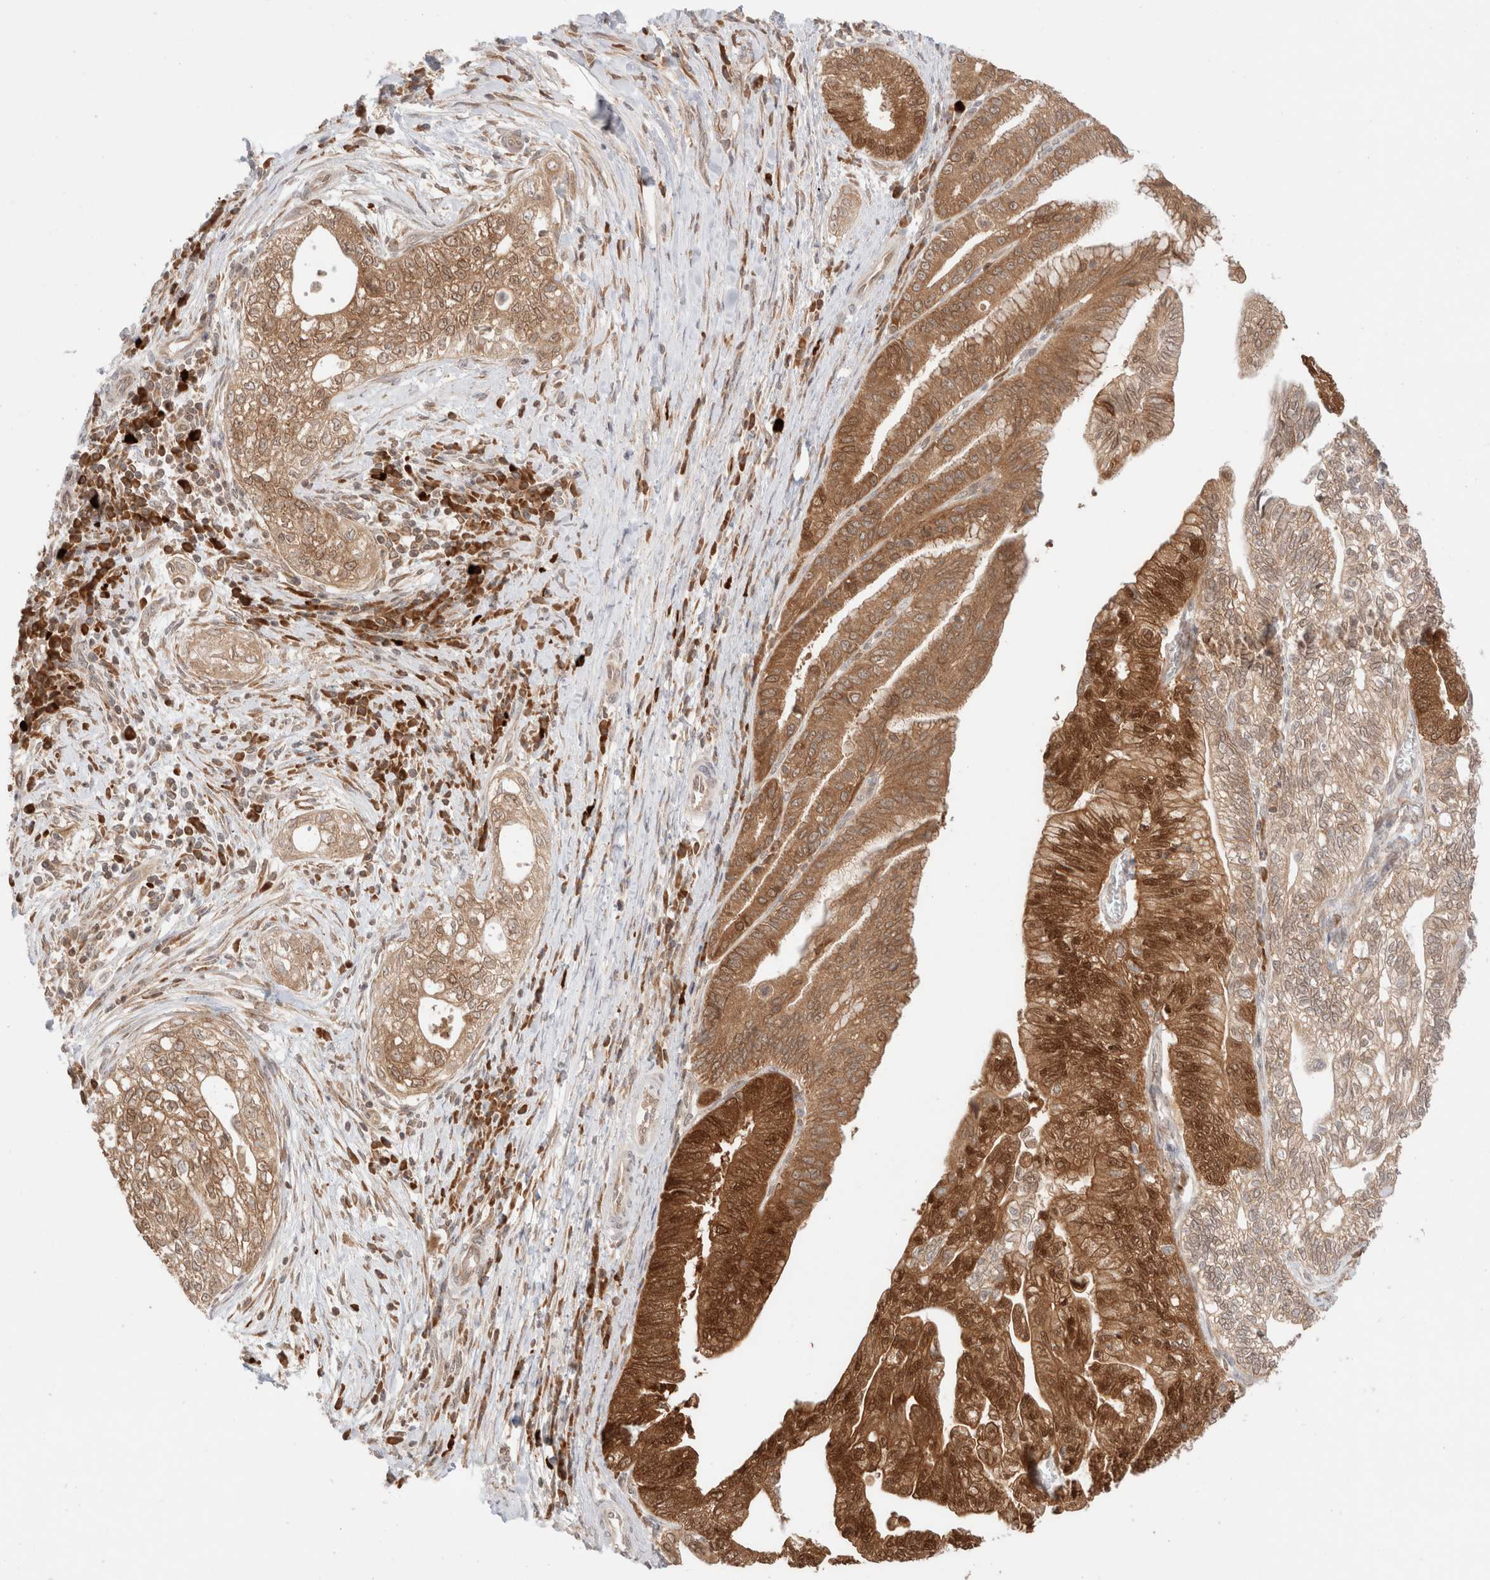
{"staining": {"intensity": "moderate", "quantity": ">75%", "location": "cytoplasmic/membranous,nuclear"}, "tissue": "pancreatic cancer", "cell_type": "Tumor cells", "image_type": "cancer", "snomed": [{"axis": "morphology", "description": "Adenocarcinoma, NOS"}, {"axis": "topography", "description": "Pancreas"}], "caption": "Tumor cells show moderate cytoplasmic/membranous and nuclear staining in about >75% of cells in pancreatic adenocarcinoma.", "gene": "XKR4", "patient": {"sex": "male", "age": 72}}